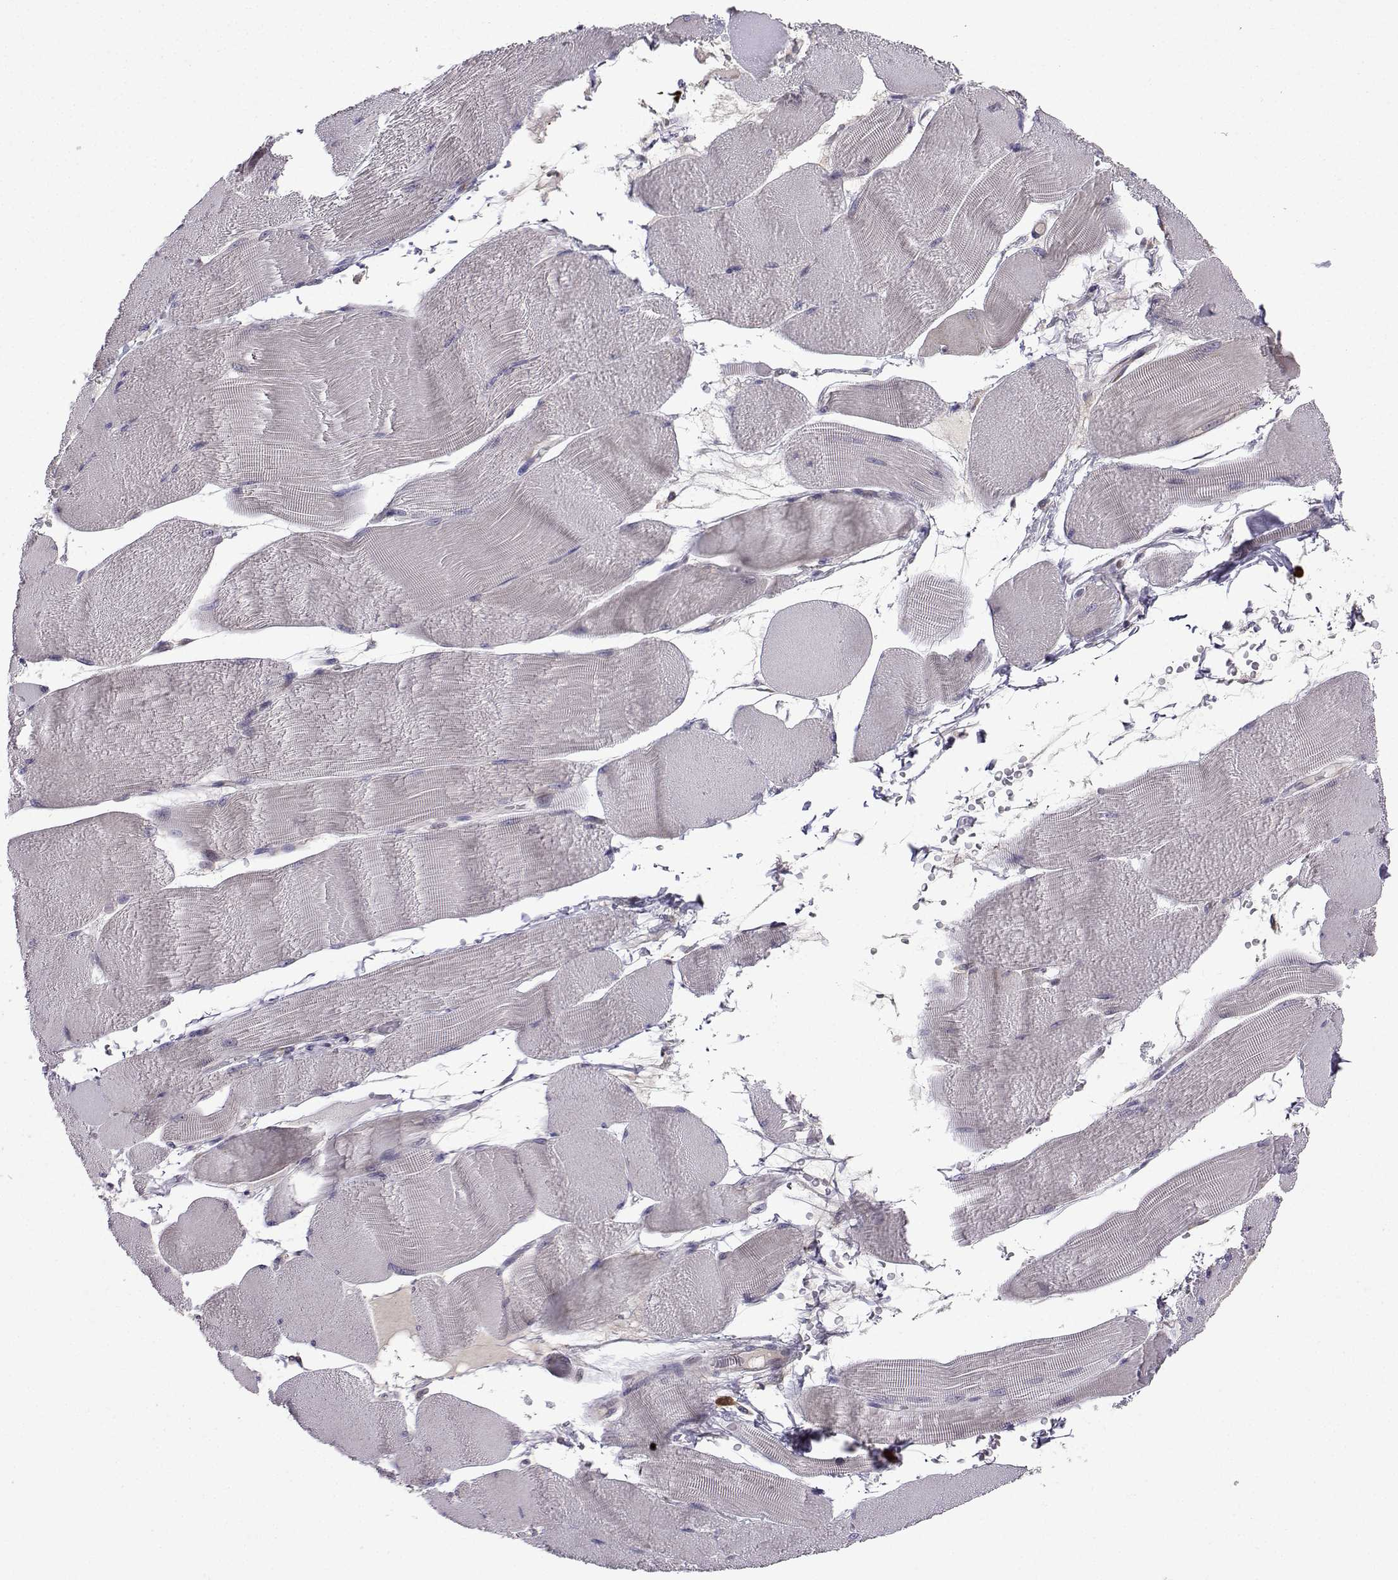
{"staining": {"intensity": "negative", "quantity": "none", "location": "none"}, "tissue": "skeletal muscle", "cell_type": "Myocytes", "image_type": "normal", "snomed": [{"axis": "morphology", "description": "Normal tissue, NOS"}, {"axis": "topography", "description": "Skeletal muscle"}], "caption": "This is an immunohistochemistry image of unremarkable skeletal muscle. There is no staining in myocytes.", "gene": "STXBP5", "patient": {"sex": "male", "age": 56}}